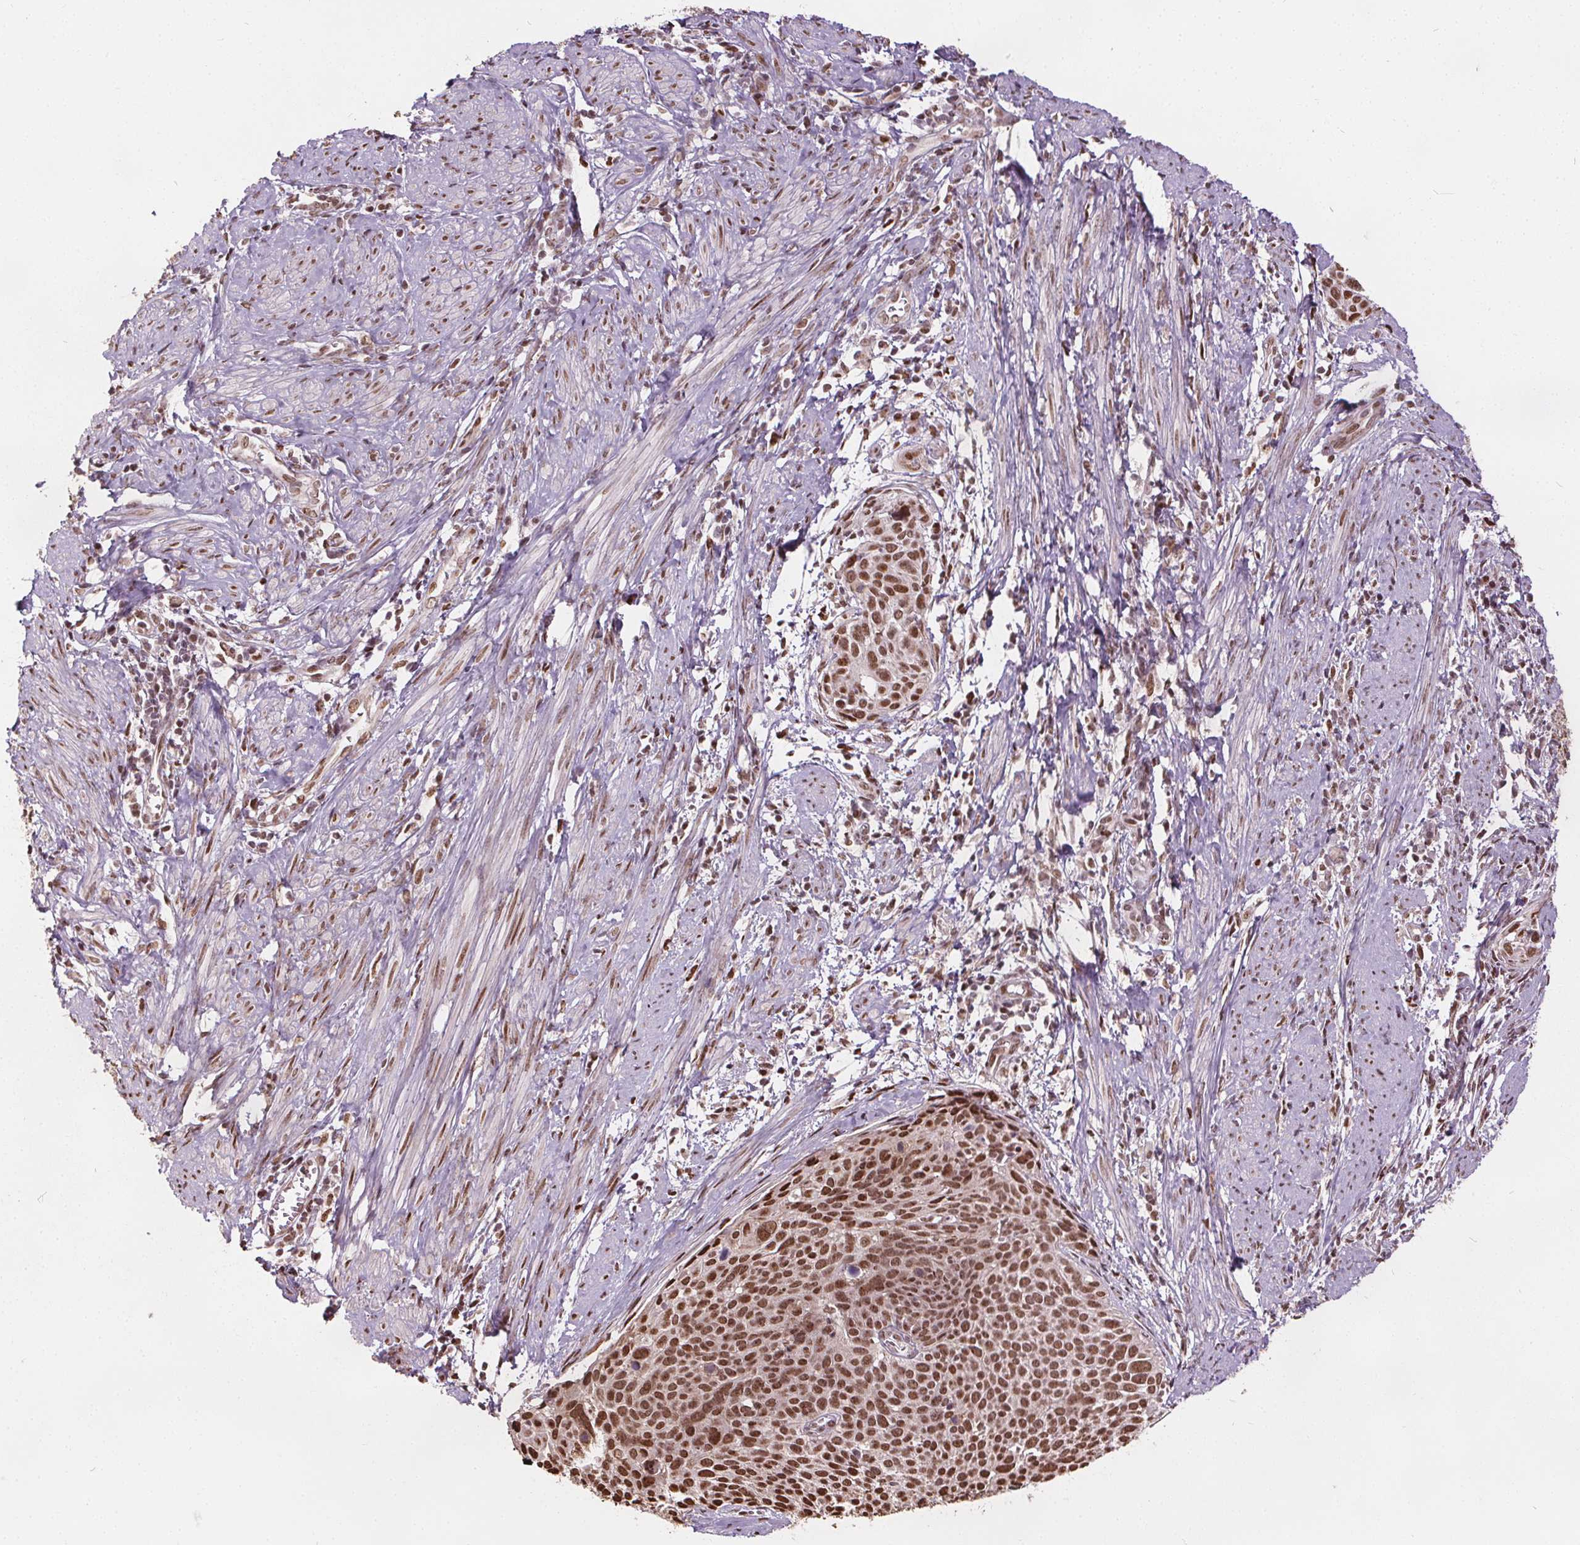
{"staining": {"intensity": "moderate", "quantity": ">75%", "location": "nuclear"}, "tissue": "cervical cancer", "cell_type": "Tumor cells", "image_type": "cancer", "snomed": [{"axis": "morphology", "description": "Squamous cell carcinoma, NOS"}, {"axis": "topography", "description": "Cervix"}], "caption": "Cervical cancer tissue reveals moderate nuclear expression in about >75% of tumor cells, visualized by immunohistochemistry.", "gene": "ISLR2", "patient": {"sex": "female", "age": 39}}